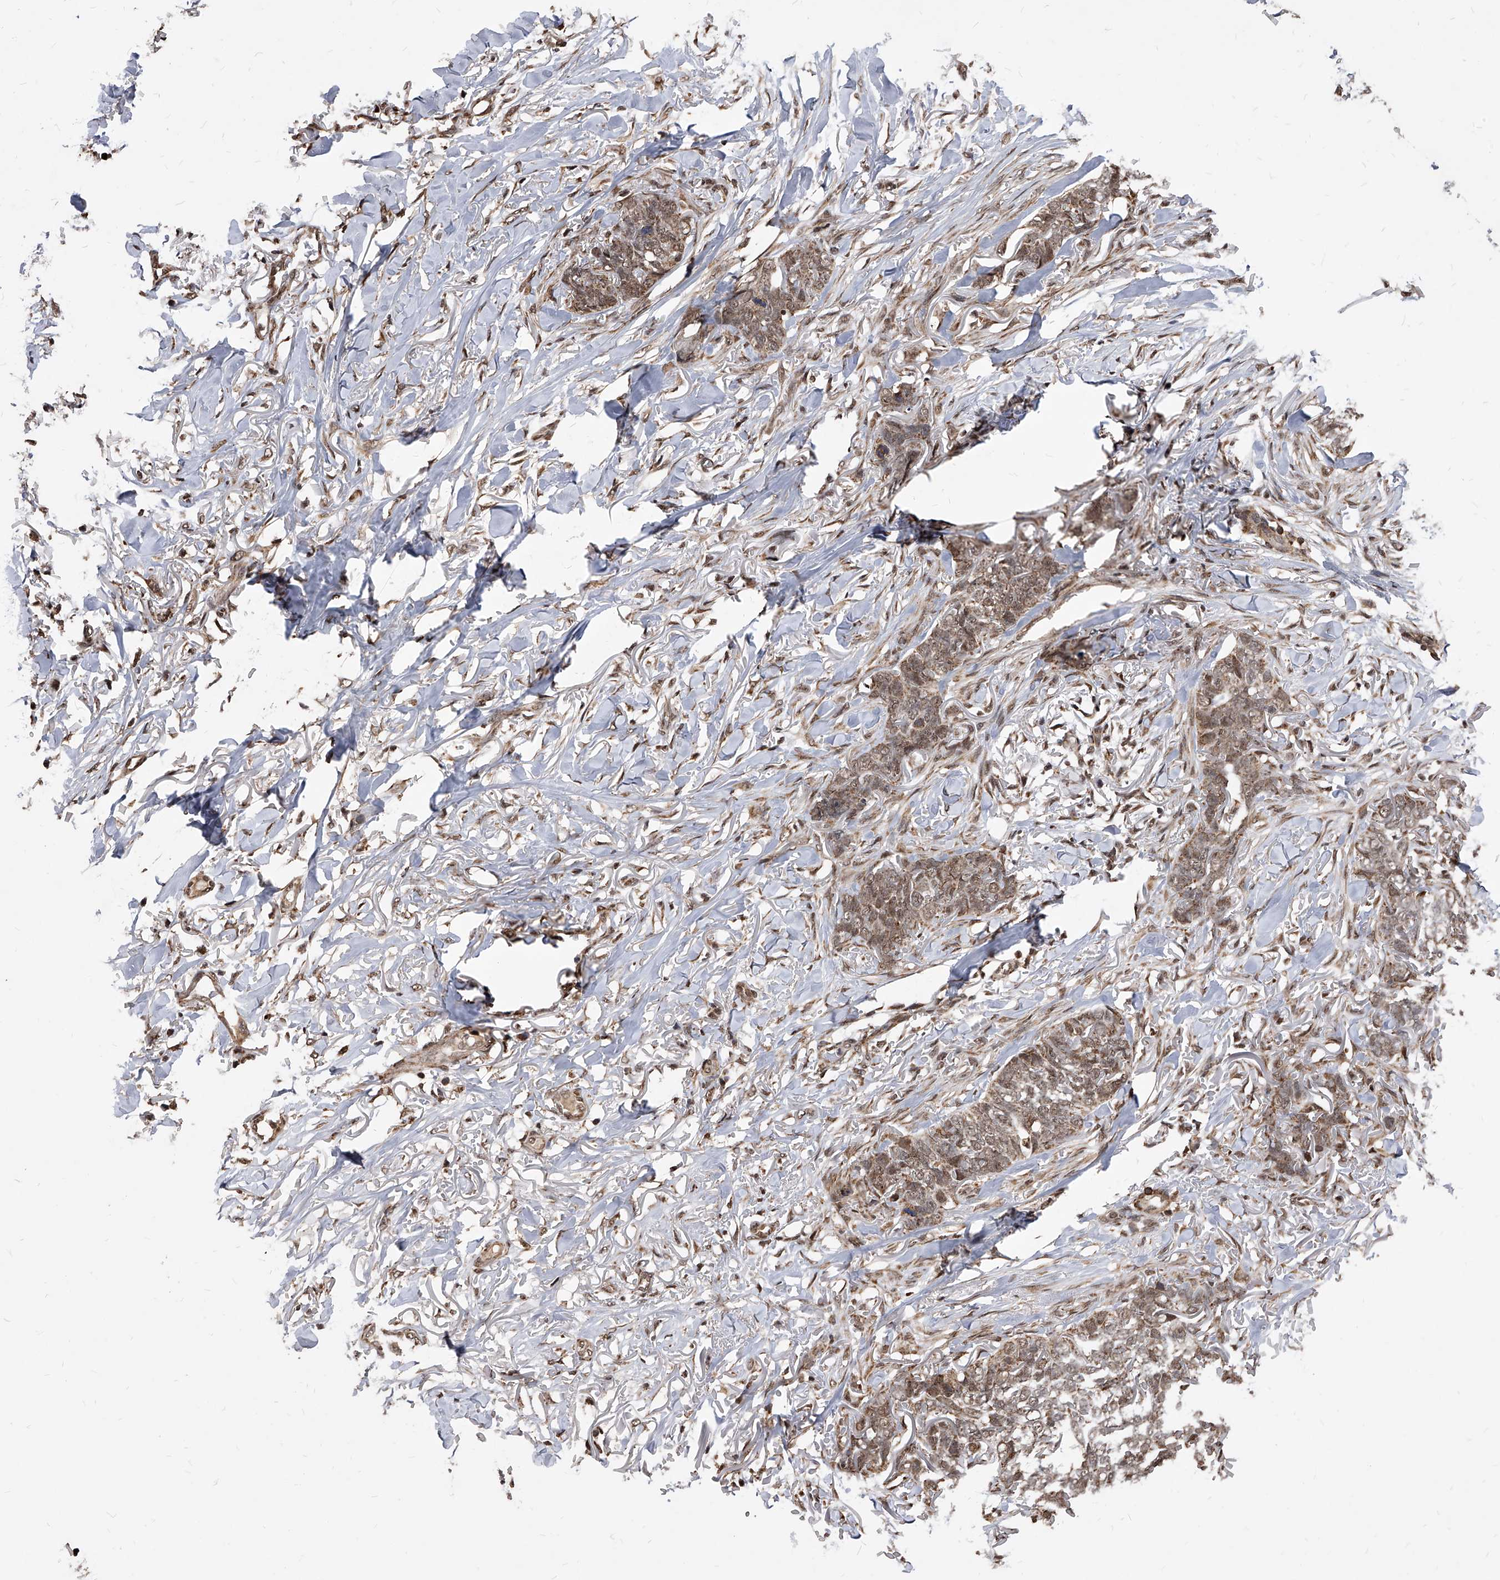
{"staining": {"intensity": "weak", "quantity": ">75%", "location": "cytoplasmic/membranous,nuclear"}, "tissue": "skin cancer", "cell_type": "Tumor cells", "image_type": "cancer", "snomed": [{"axis": "morphology", "description": "Normal tissue, NOS"}, {"axis": "morphology", "description": "Basal cell carcinoma"}, {"axis": "topography", "description": "Skin"}], "caption": "DAB immunohistochemical staining of basal cell carcinoma (skin) displays weak cytoplasmic/membranous and nuclear protein expression in about >75% of tumor cells.", "gene": "DUSP22", "patient": {"sex": "male", "age": 77}}